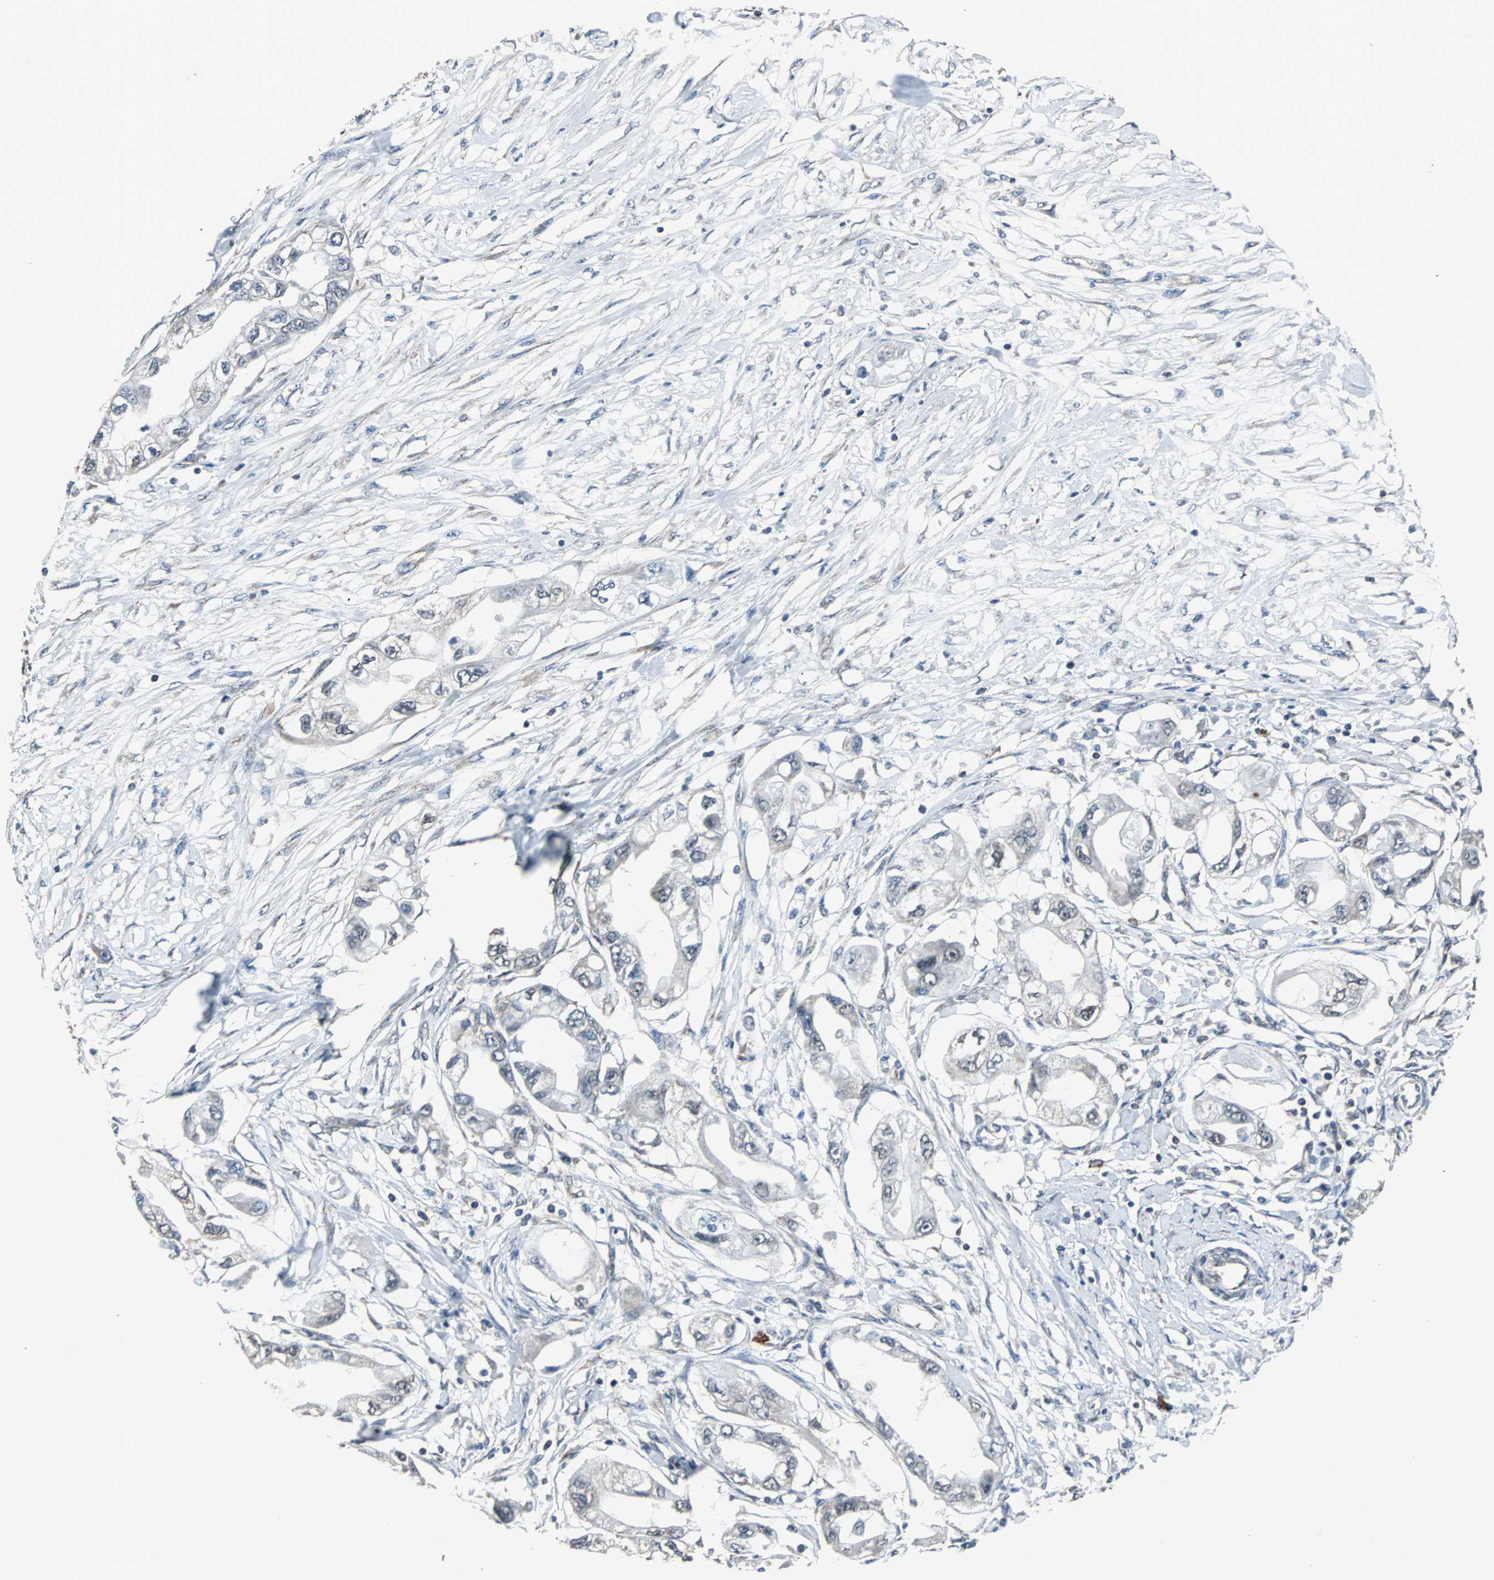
{"staining": {"intensity": "negative", "quantity": "none", "location": "none"}, "tissue": "endometrial cancer", "cell_type": "Tumor cells", "image_type": "cancer", "snomed": [{"axis": "morphology", "description": "Adenocarcinoma, NOS"}, {"axis": "topography", "description": "Endometrium"}], "caption": "This is an immunohistochemistry (IHC) photomicrograph of endometrial cancer (adenocarcinoma). There is no expression in tumor cells.", "gene": "ZHX2", "patient": {"sex": "female", "age": 67}}